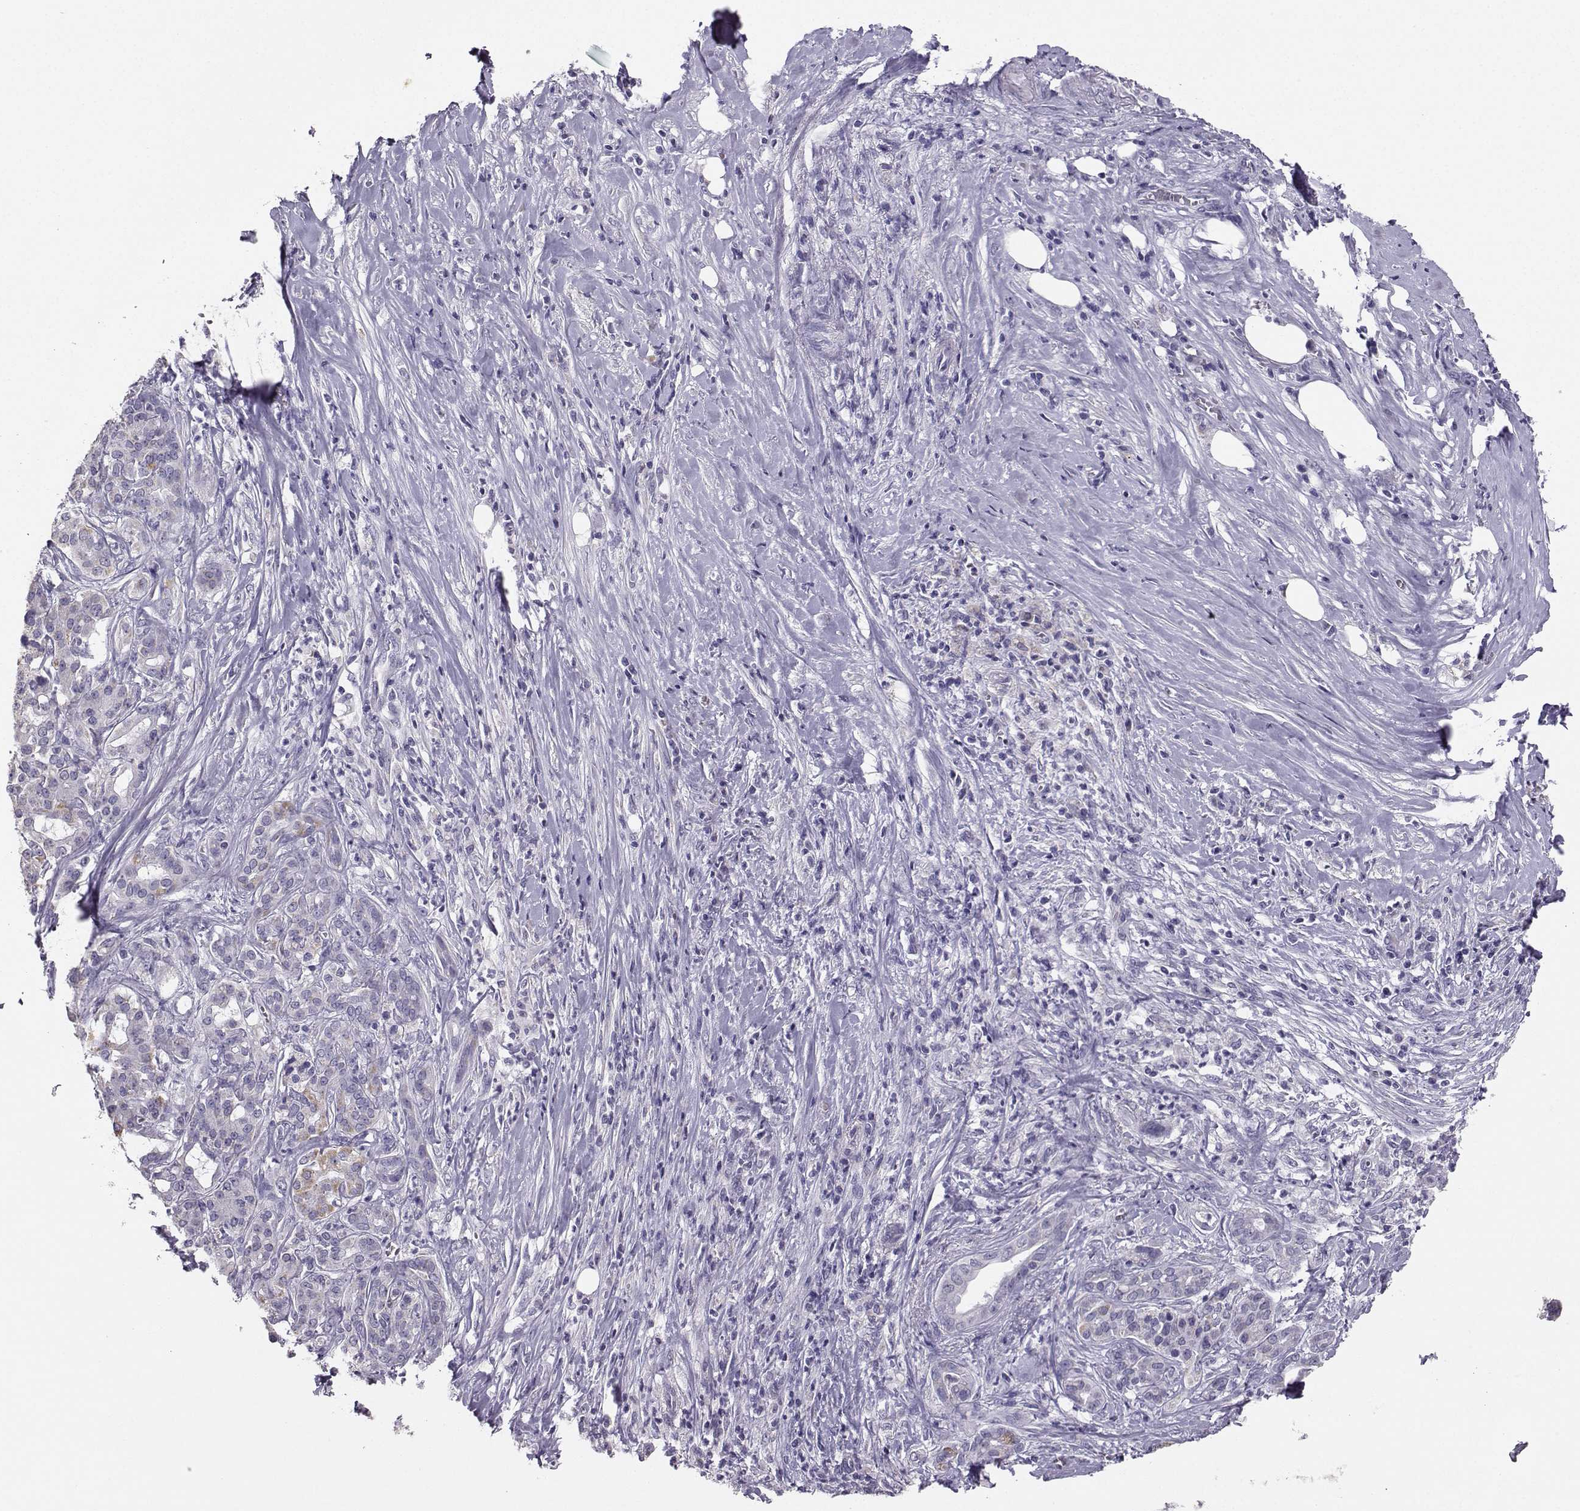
{"staining": {"intensity": "weak", "quantity": "<25%", "location": "cytoplasmic/membranous"}, "tissue": "pancreatic cancer", "cell_type": "Tumor cells", "image_type": "cancer", "snomed": [{"axis": "morphology", "description": "Adenocarcinoma, NOS"}, {"axis": "topography", "description": "Pancreas"}], "caption": "High power microscopy photomicrograph of an IHC image of pancreatic cancer, revealing no significant positivity in tumor cells. The staining is performed using DAB brown chromogen with nuclei counter-stained in using hematoxylin.", "gene": "AVP", "patient": {"sex": "male", "age": 57}}